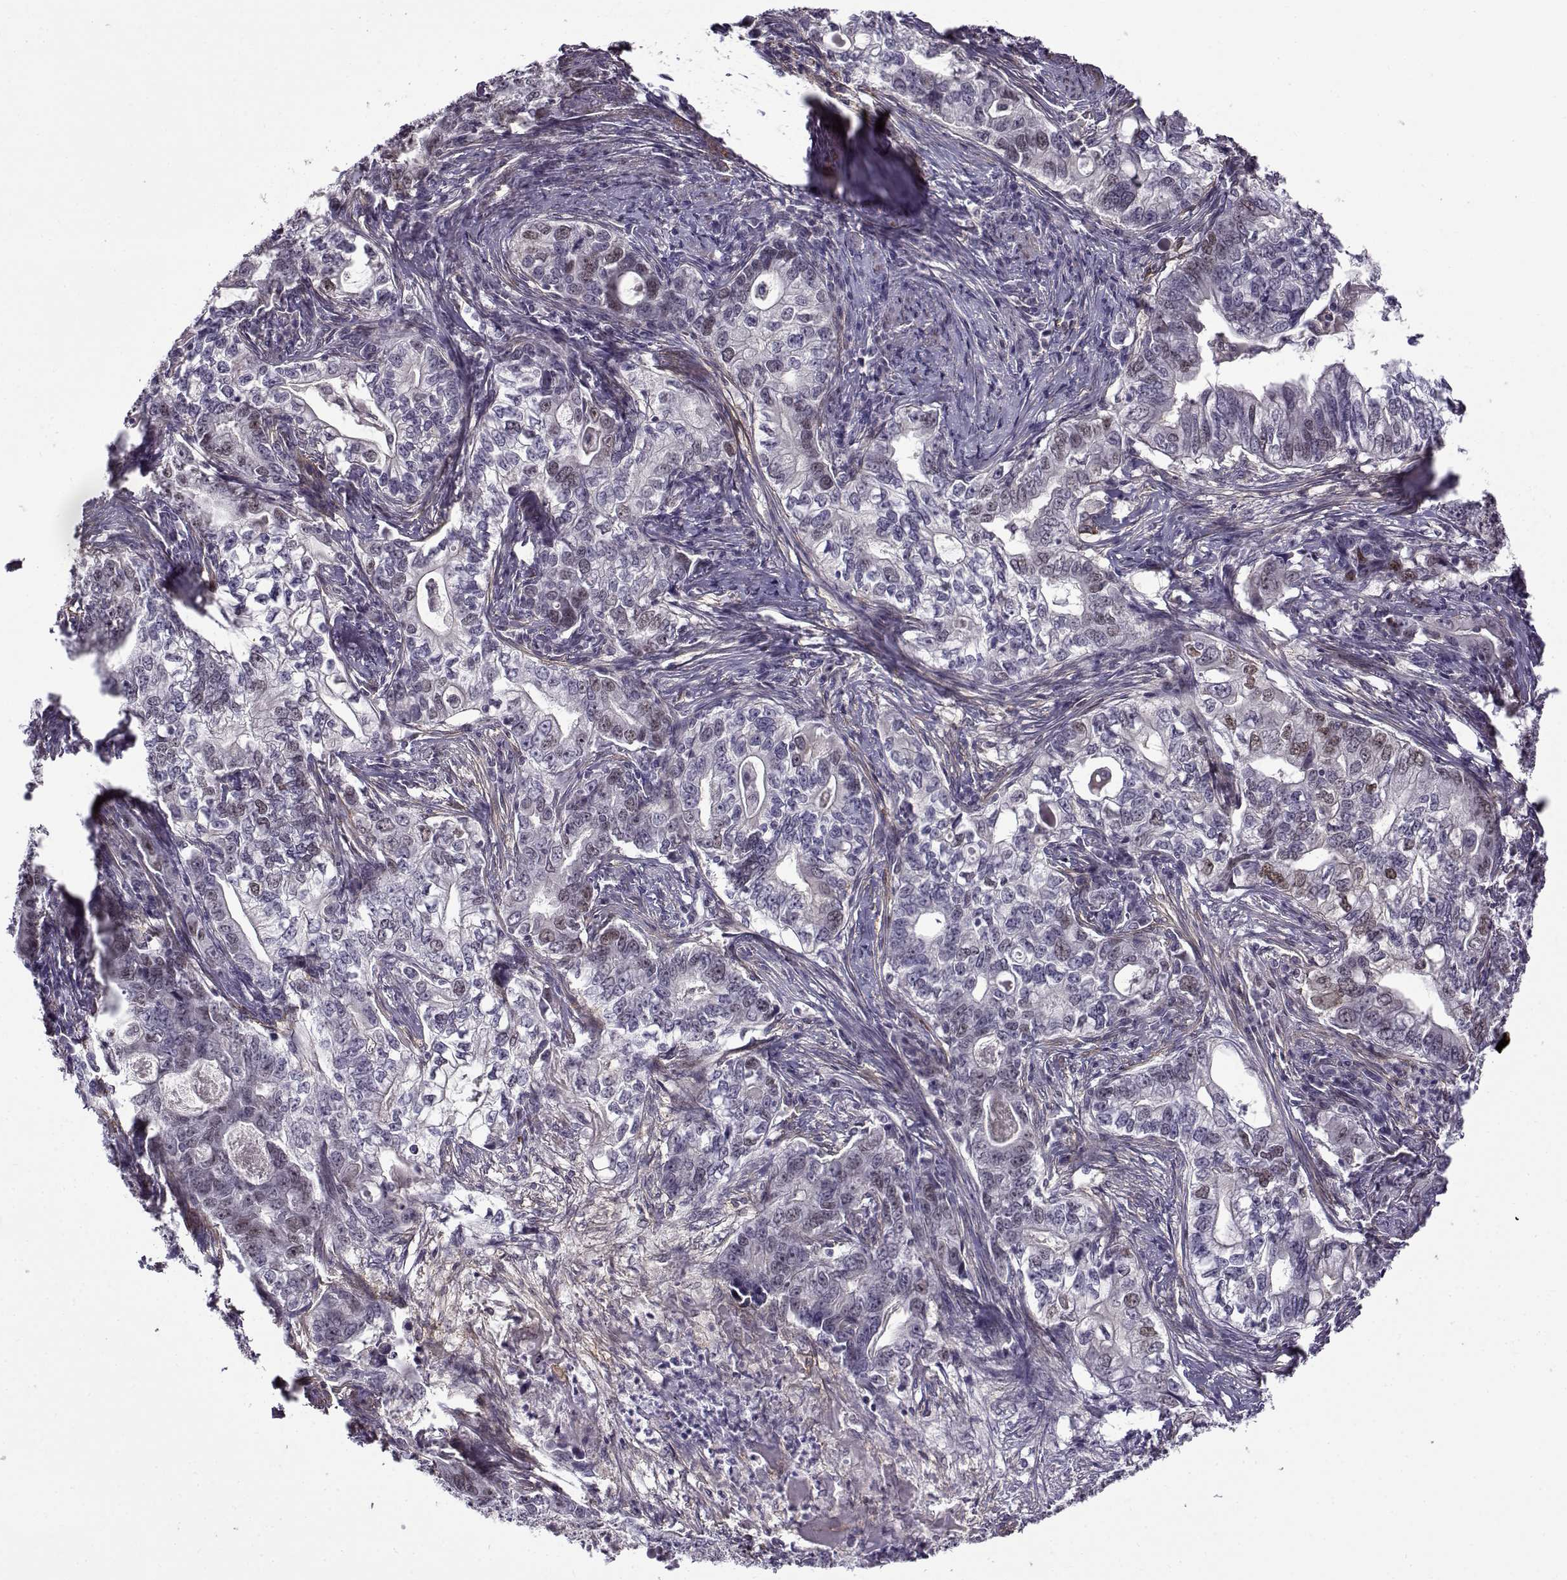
{"staining": {"intensity": "negative", "quantity": "none", "location": "none"}, "tissue": "stomach cancer", "cell_type": "Tumor cells", "image_type": "cancer", "snomed": [{"axis": "morphology", "description": "Adenocarcinoma, NOS"}, {"axis": "topography", "description": "Stomach, lower"}], "caption": "DAB (3,3'-diaminobenzidine) immunohistochemical staining of stomach adenocarcinoma displays no significant expression in tumor cells.", "gene": "BACH1", "patient": {"sex": "female", "age": 72}}